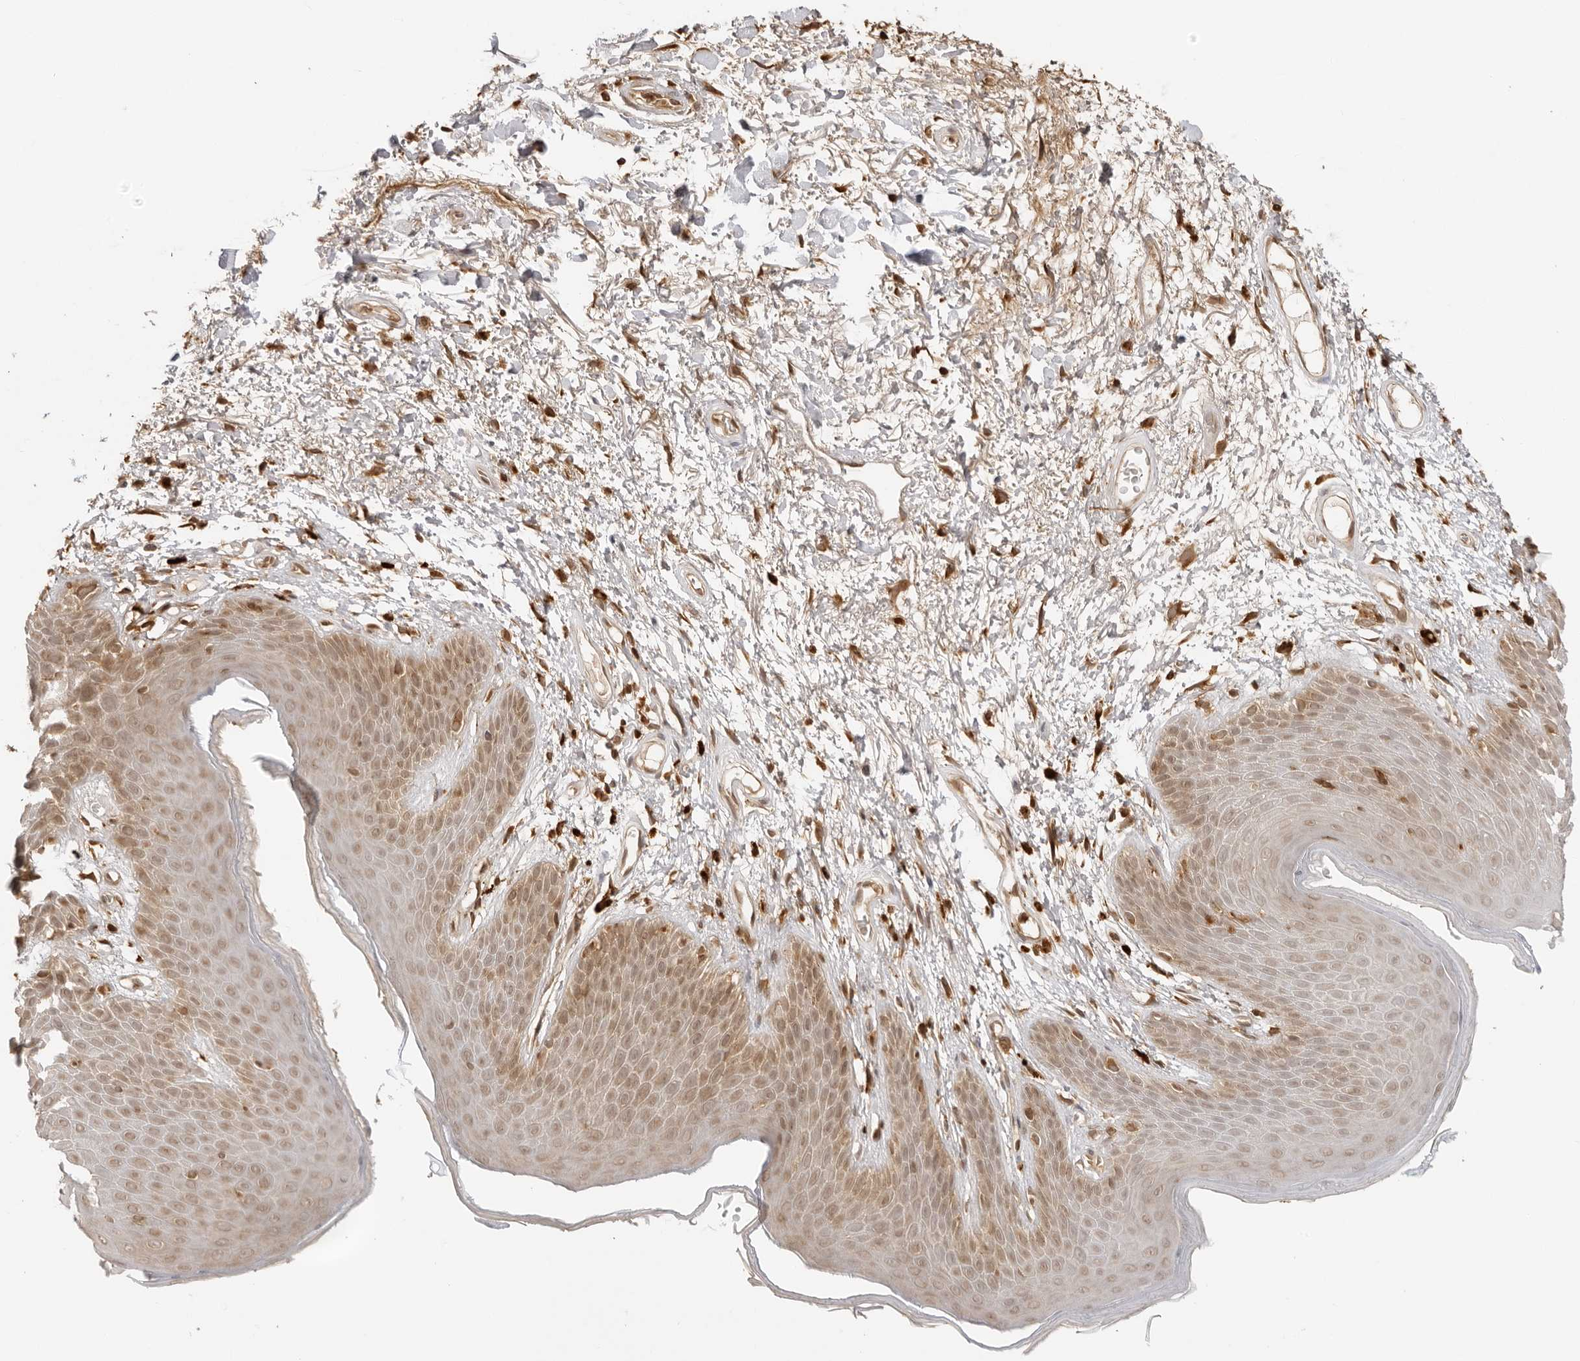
{"staining": {"intensity": "moderate", "quantity": "25%-75%", "location": "cytoplasmic/membranous,nuclear"}, "tissue": "skin", "cell_type": "Epidermal cells", "image_type": "normal", "snomed": [{"axis": "morphology", "description": "Normal tissue, NOS"}, {"axis": "topography", "description": "Anal"}], "caption": "IHC (DAB) staining of unremarkable human skin shows moderate cytoplasmic/membranous,nuclear protein expression in approximately 25%-75% of epidermal cells. The staining was performed using DAB, with brown indicating positive protein expression. Nuclei are stained blue with hematoxylin.", "gene": "IKBKE", "patient": {"sex": "male", "age": 74}}